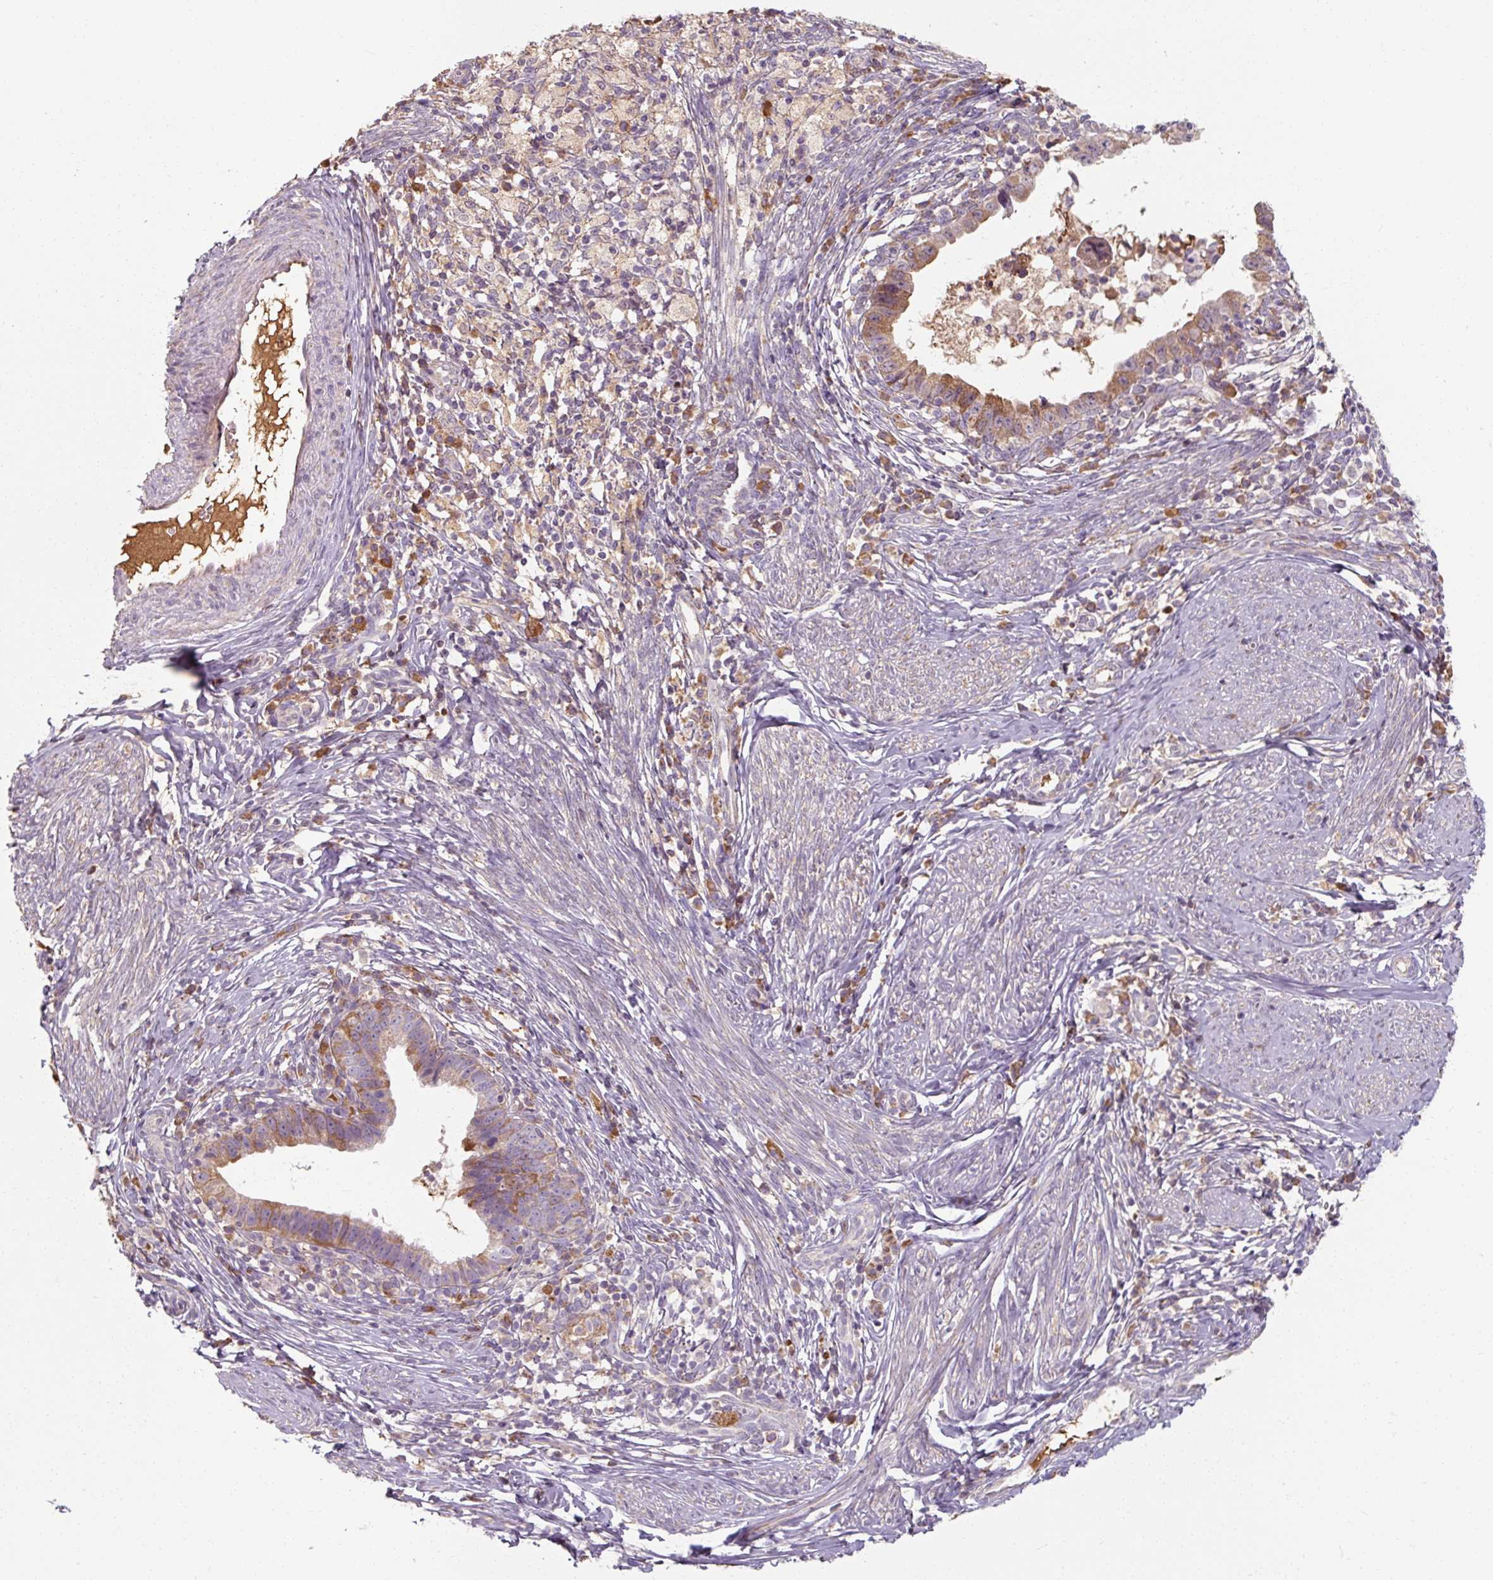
{"staining": {"intensity": "weak", "quantity": ">75%", "location": "cytoplasmic/membranous"}, "tissue": "cervical cancer", "cell_type": "Tumor cells", "image_type": "cancer", "snomed": [{"axis": "morphology", "description": "Adenocarcinoma, NOS"}, {"axis": "topography", "description": "Cervix"}], "caption": "The photomicrograph exhibits staining of cervical cancer, revealing weak cytoplasmic/membranous protein positivity (brown color) within tumor cells.", "gene": "TSEN54", "patient": {"sex": "female", "age": 36}}